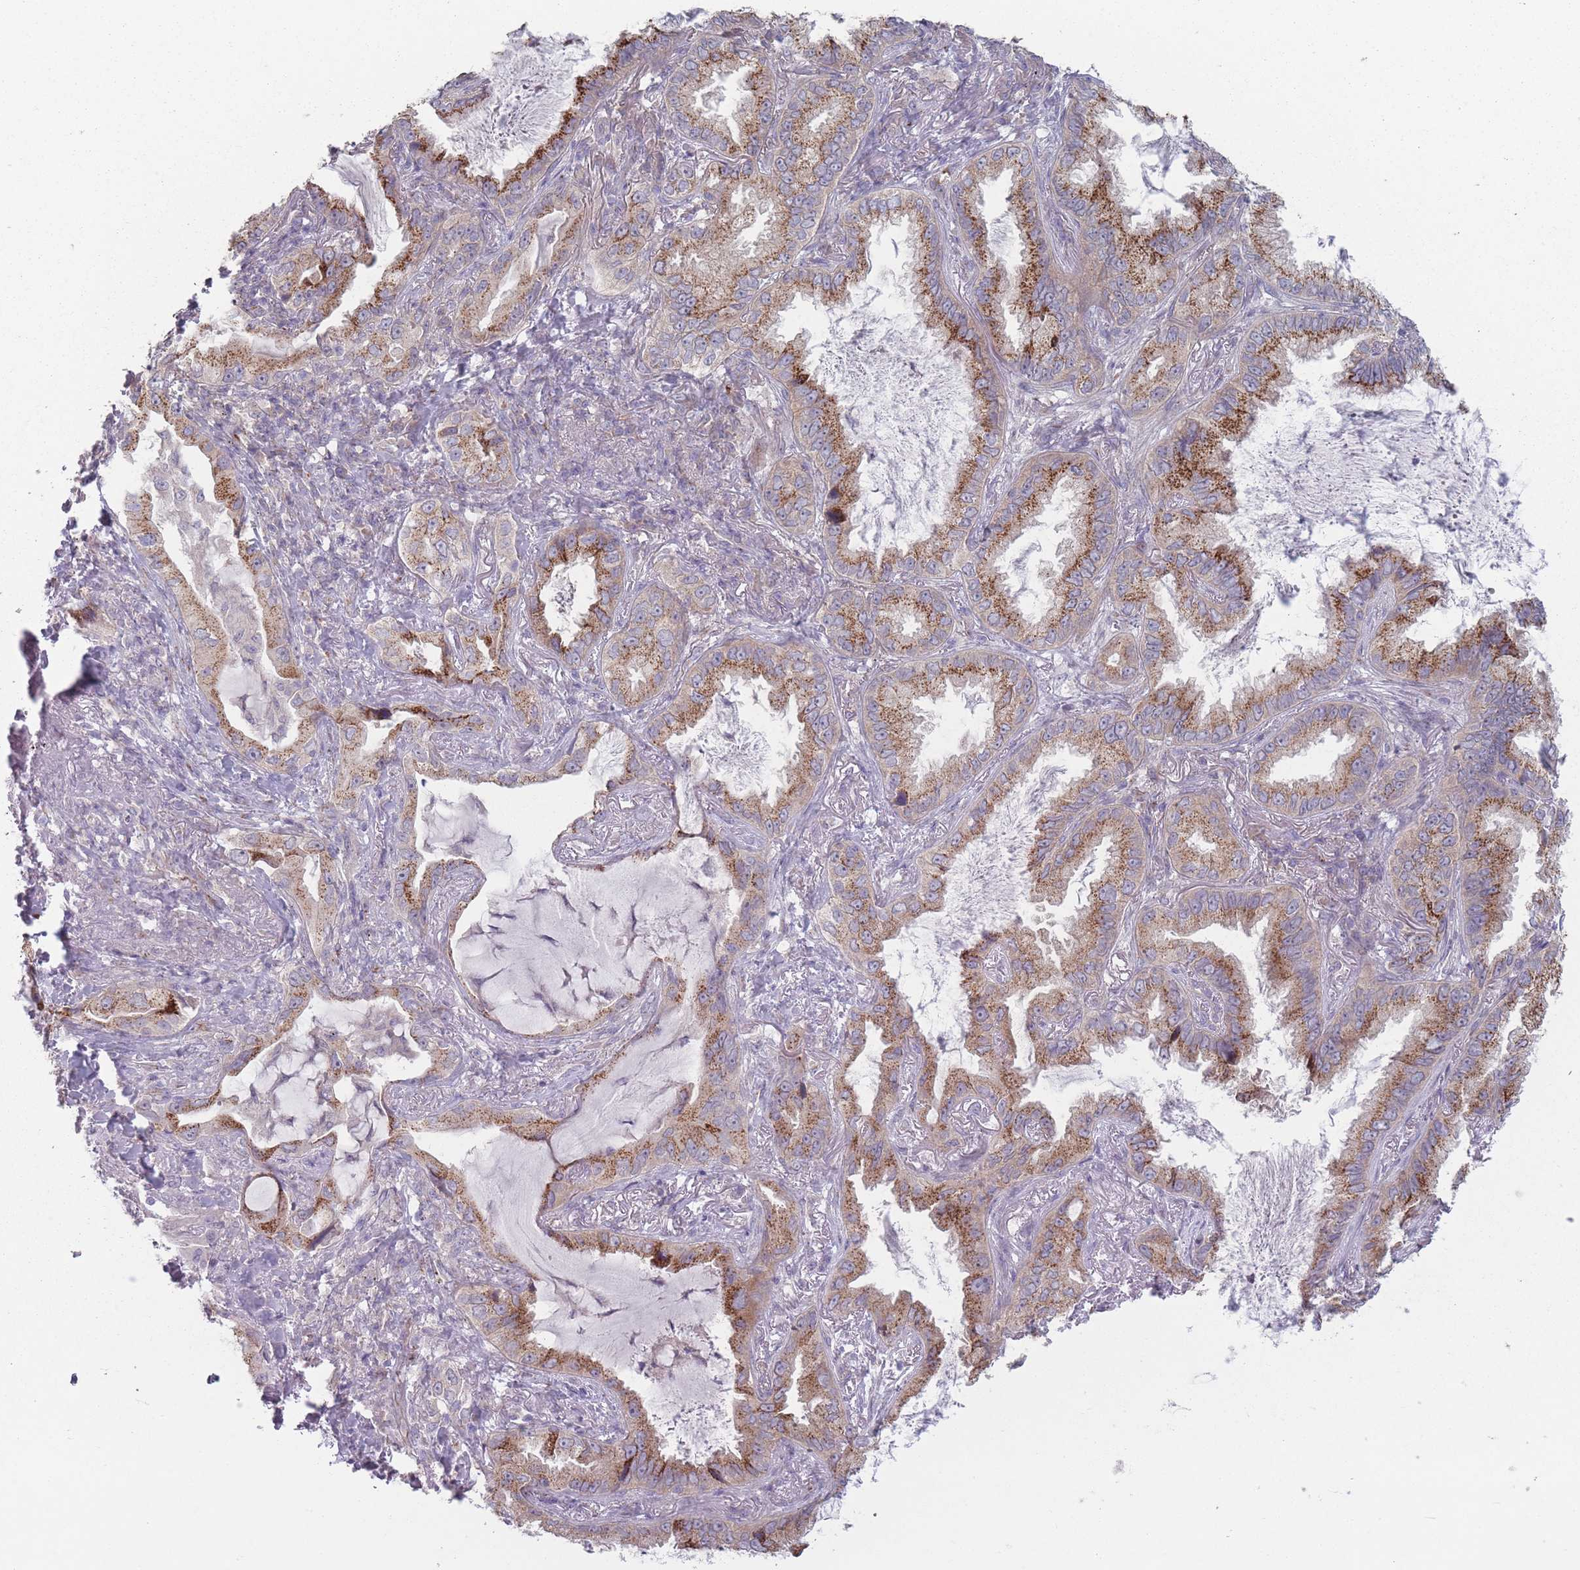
{"staining": {"intensity": "moderate", "quantity": ">75%", "location": "cytoplasmic/membranous"}, "tissue": "lung cancer", "cell_type": "Tumor cells", "image_type": "cancer", "snomed": [{"axis": "morphology", "description": "Adenocarcinoma, NOS"}, {"axis": "topography", "description": "Lung"}], "caption": "Lung cancer stained for a protein (brown) shows moderate cytoplasmic/membranous positive staining in about >75% of tumor cells.", "gene": "AKAIN1", "patient": {"sex": "female", "age": 69}}